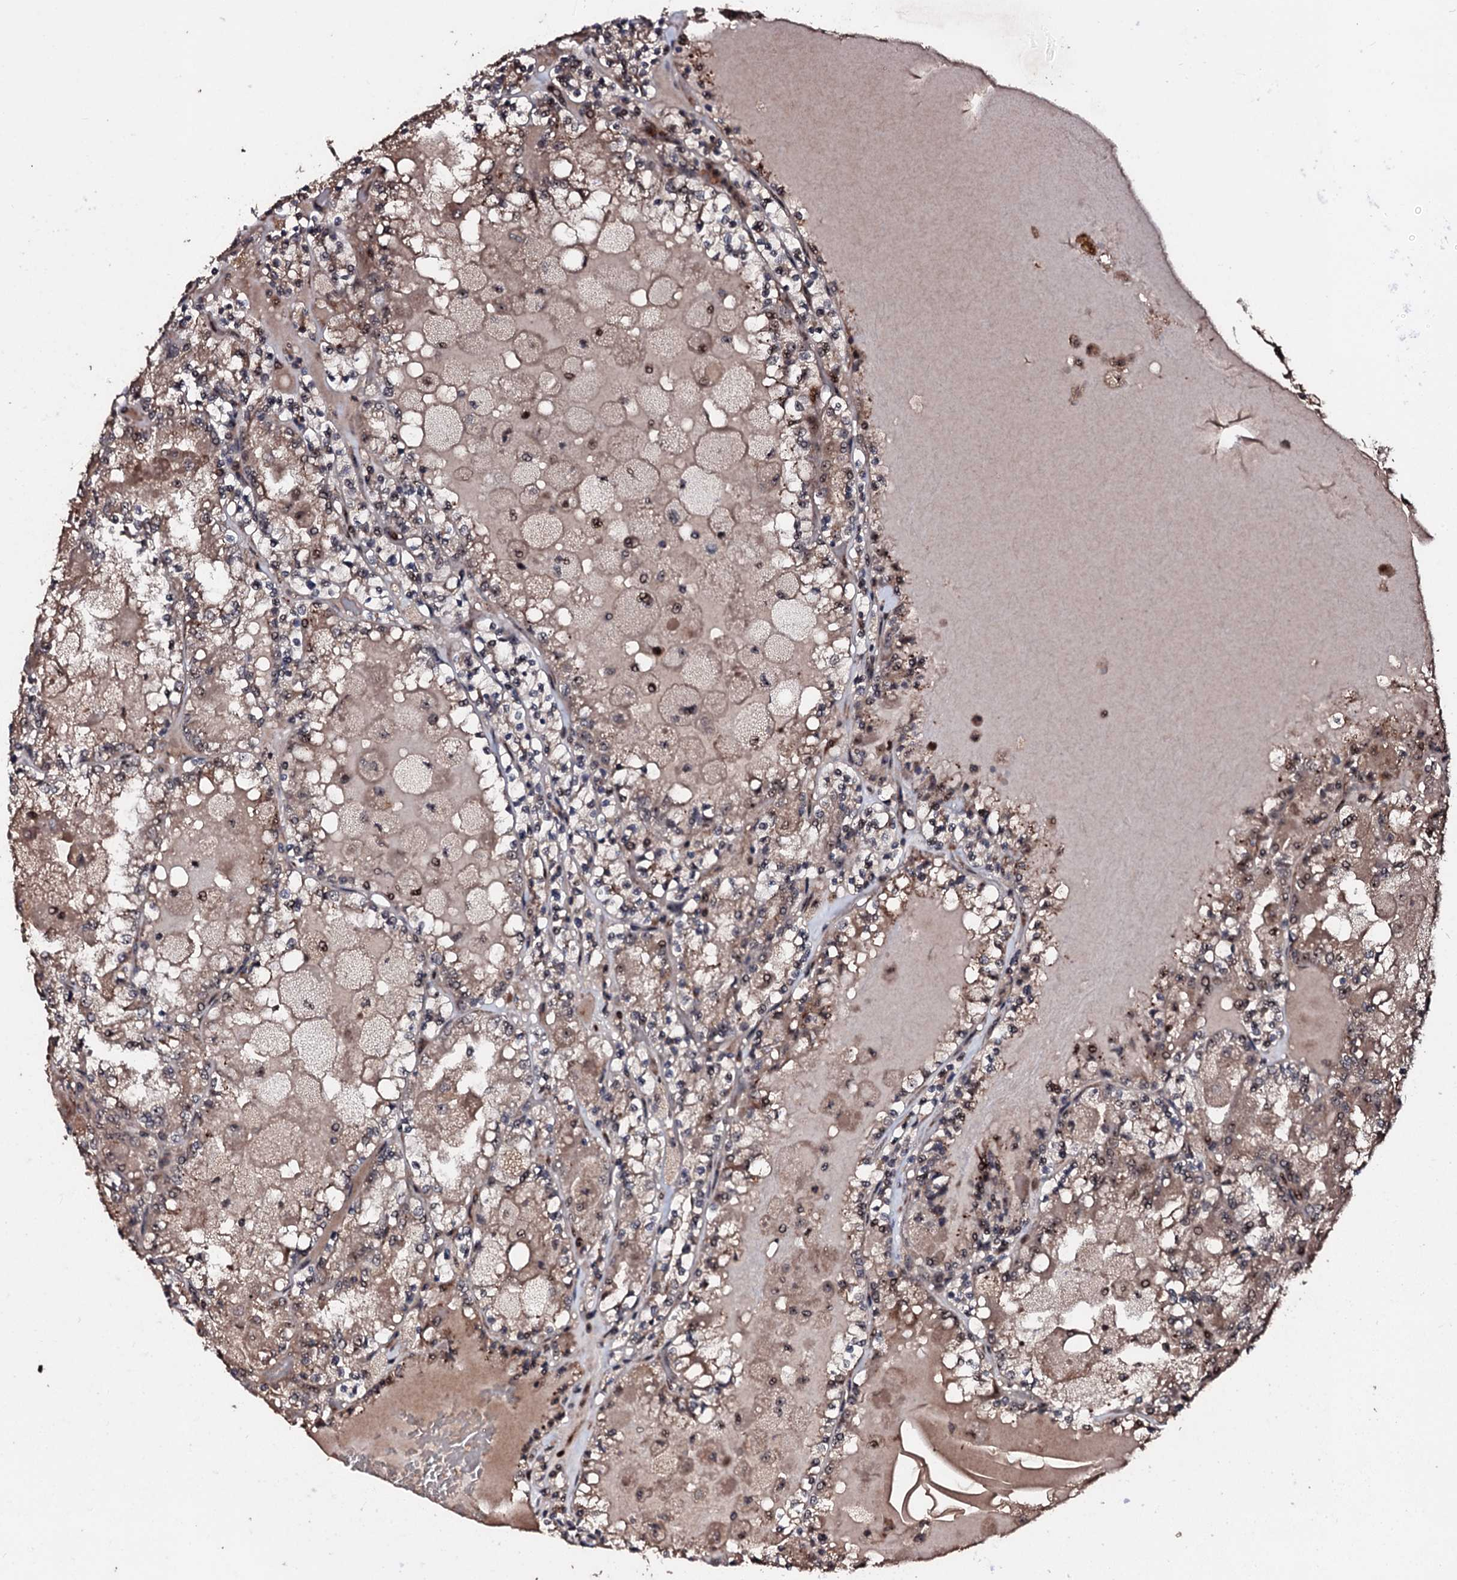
{"staining": {"intensity": "weak", "quantity": "<25%", "location": "cytoplasmic/membranous,nuclear"}, "tissue": "renal cancer", "cell_type": "Tumor cells", "image_type": "cancer", "snomed": [{"axis": "morphology", "description": "Adenocarcinoma, NOS"}, {"axis": "topography", "description": "Kidney"}], "caption": "This is an immunohistochemistry photomicrograph of human renal cancer (adenocarcinoma). There is no staining in tumor cells.", "gene": "SUPT7L", "patient": {"sex": "female", "age": 56}}